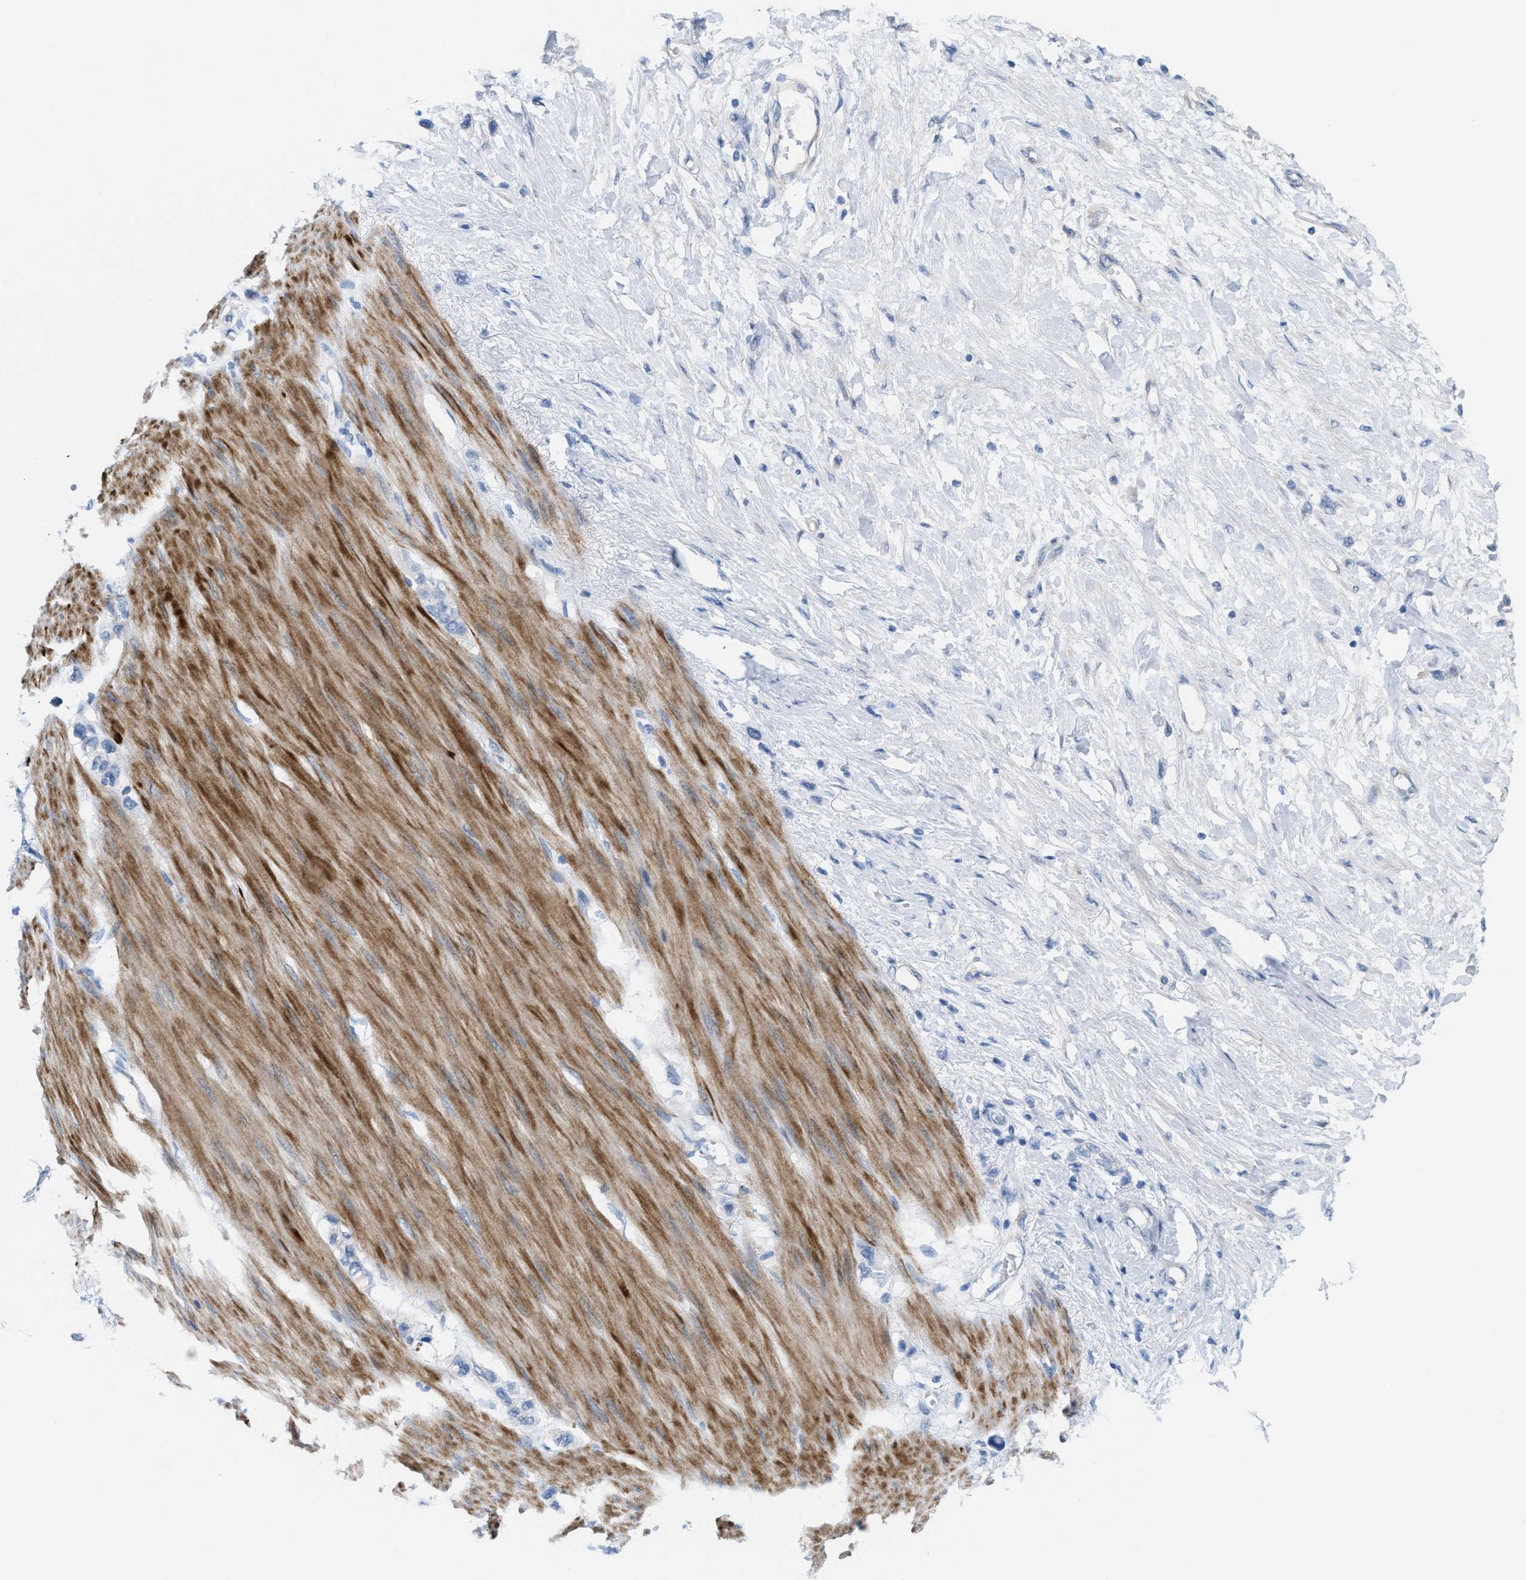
{"staining": {"intensity": "negative", "quantity": "none", "location": "none"}, "tissue": "stomach cancer", "cell_type": "Tumor cells", "image_type": "cancer", "snomed": [{"axis": "morphology", "description": "Adenocarcinoma, NOS"}, {"axis": "topography", "description": "Stomach"}], "caption": "High magnification brightfield microscopy of adenocarcinoma (stomach) stained with DAB (brown) and counterstained with hematoxylin (blue): tumor cells show no significant staining.", "gene": "MPP3", "patient": {"sex": "female", "age": 65}}